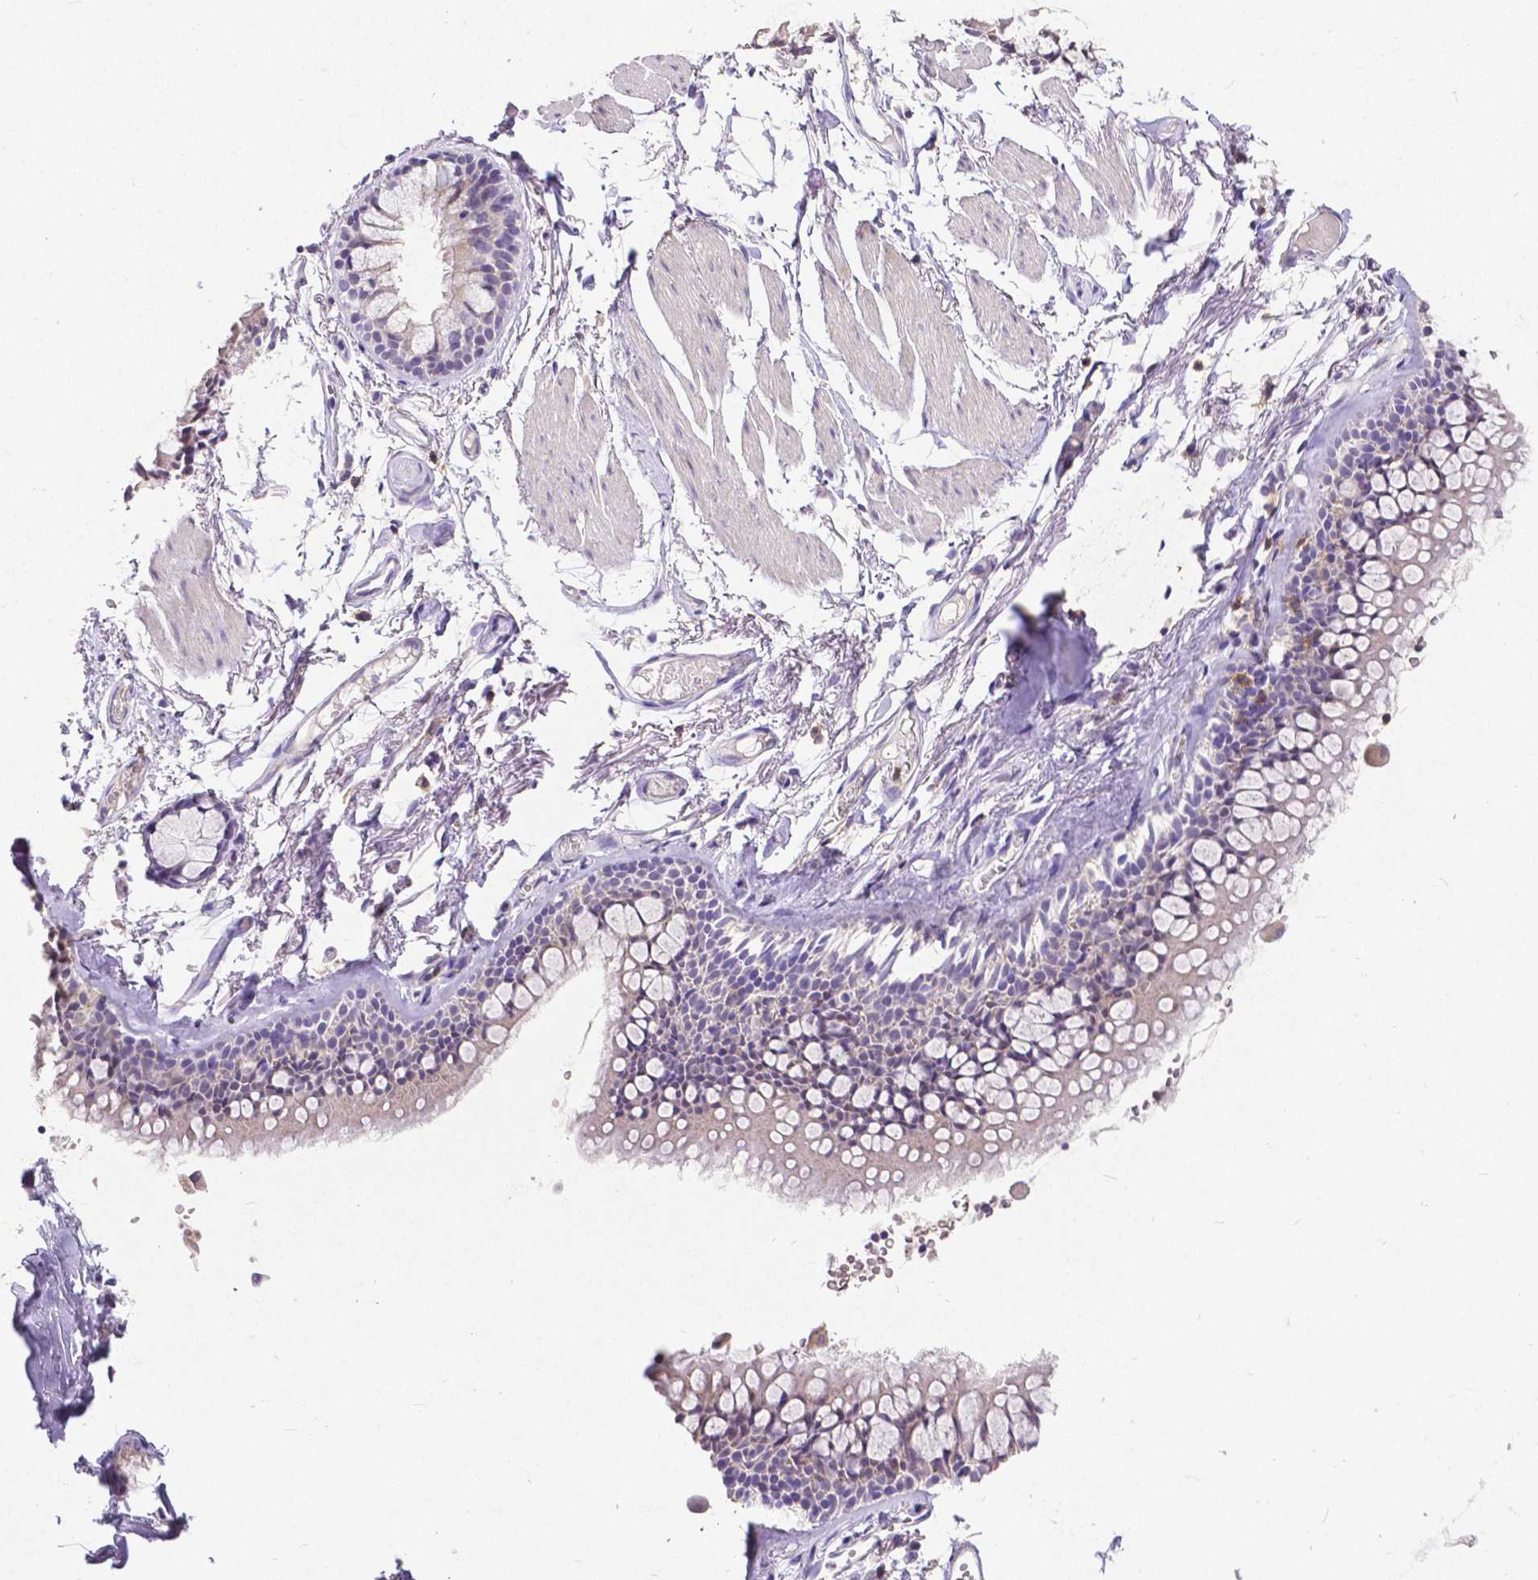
{"staining": {"intensity": "negative", "quantity": "none", "location": "none"}, "tissue": "soft tissue", "cell_type": "Chondrocytes", "image_type": "normal", "snomed": [{"axis": "morphology", "description": "Normal tissue, NOS"}, {"axis": "topography", "description": "Cartilage tissue"}, {"axis": "topography", "description": "Bronchus"}], "caption": "IHC of benign soft tissue shows no expression in chondrocytes.", "gene": "CD4", "patient": {"sex": "female", "age": 79}}